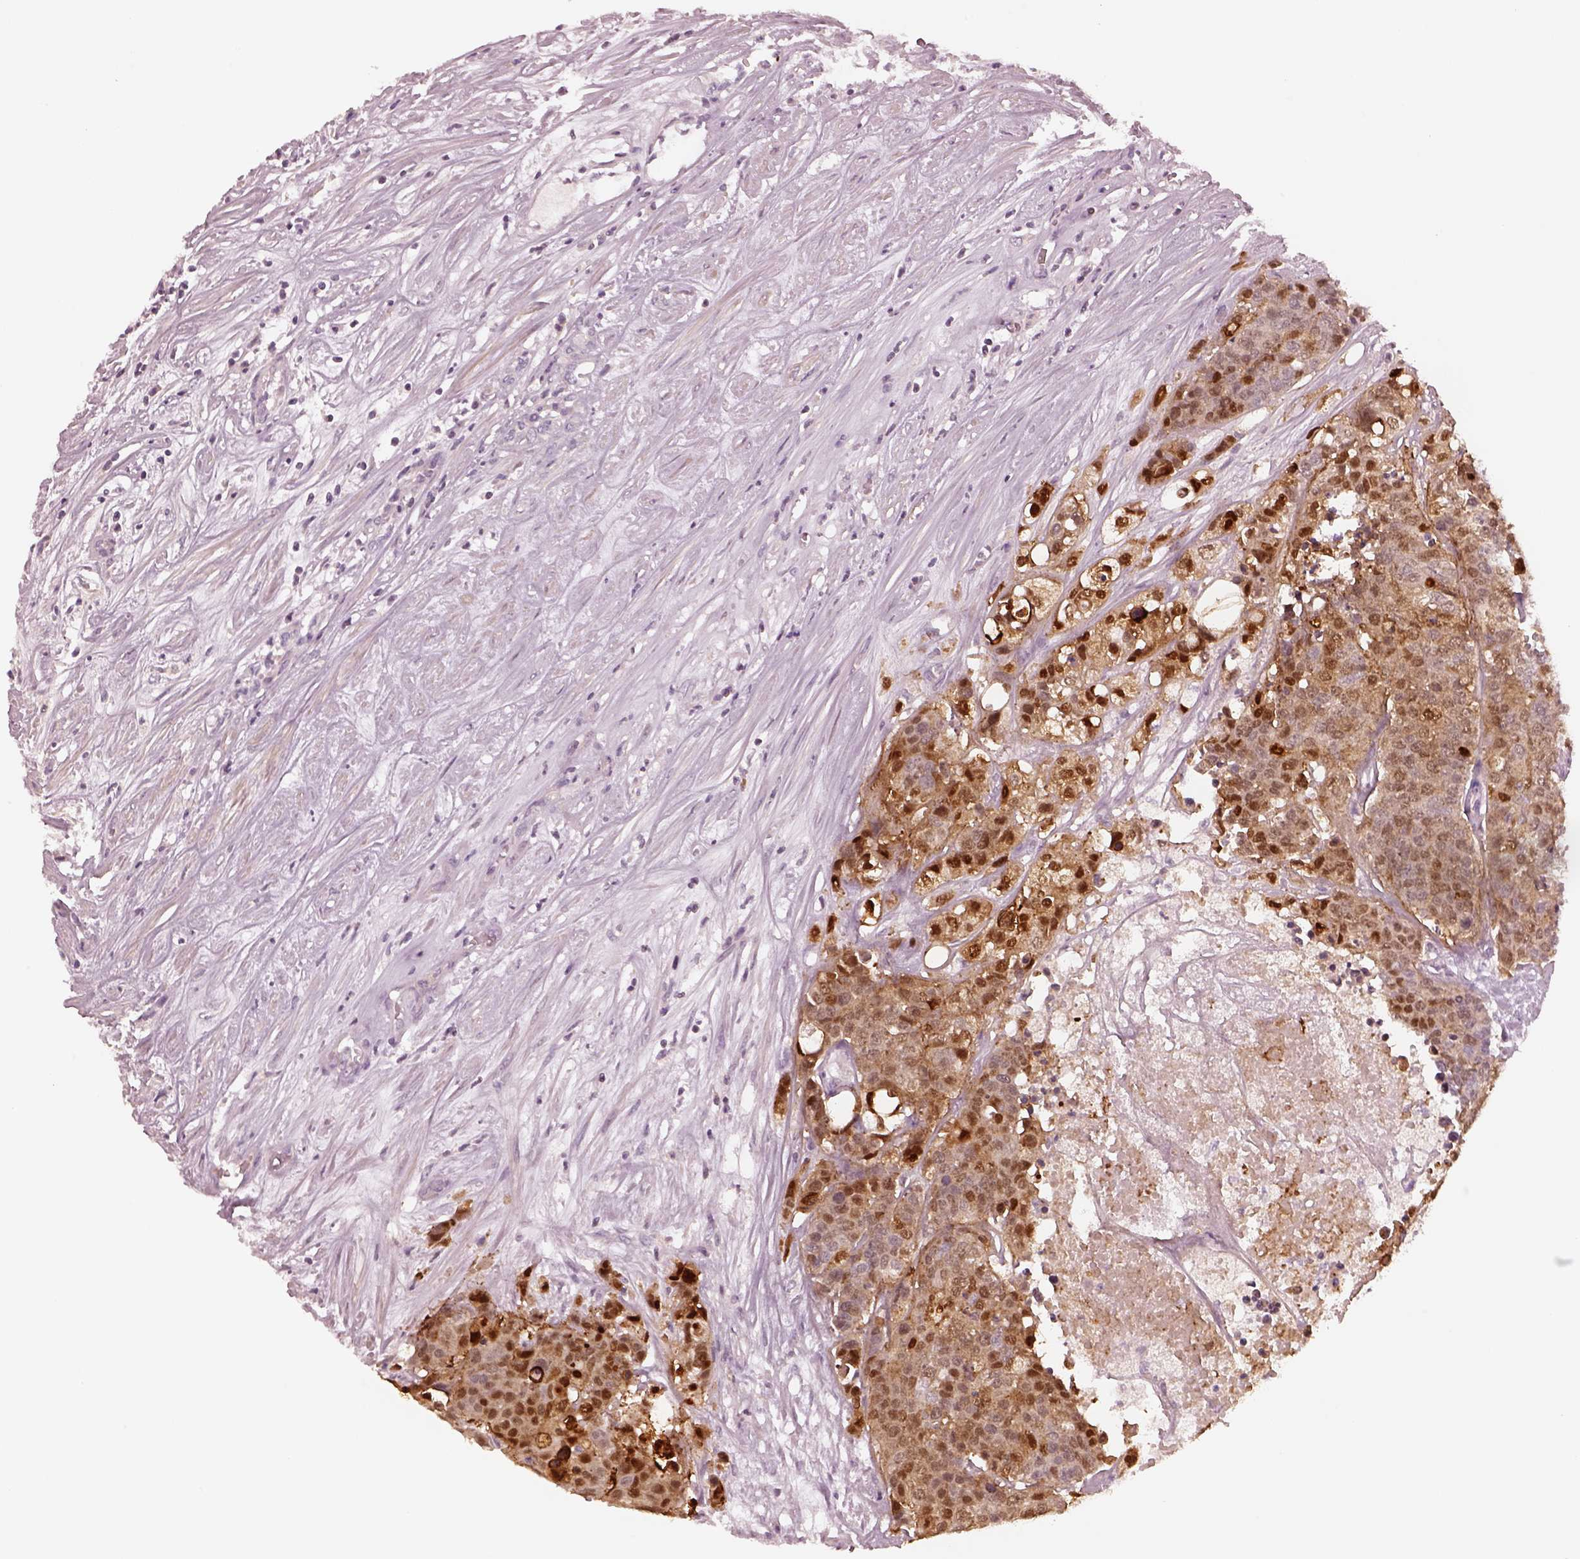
{"staining": {"intensity": "moderate", "quantity": ">75%", "location": "cytoplasmic/membranous,nuclear"}, "tissue": "carcinoid", "cell_type": "Tumor cells", "image_type": "cancer", "snomed": [{"axis": "morphology", "description": "Carcinoid, malignant, NOS"}, {"axis": "topography", "description": "Colon"}], "caption": "High-magnification brightfield microscopy of carcinoid (malignant) stained with DAB (3,3'-diaminobenzidine) (brown) and counterstained with hematoxylin (blue). tumor cells exhibit moderate cytoplasmic/membranous and nuclear expression is present in about>75% of cells. (DAB (3,3'-diaminobenzidine) IHC, brown staining for protein, blue staining for nuclei).", "gene": "SDCBP2", "patient": {"sex": "male", "age": 81}}